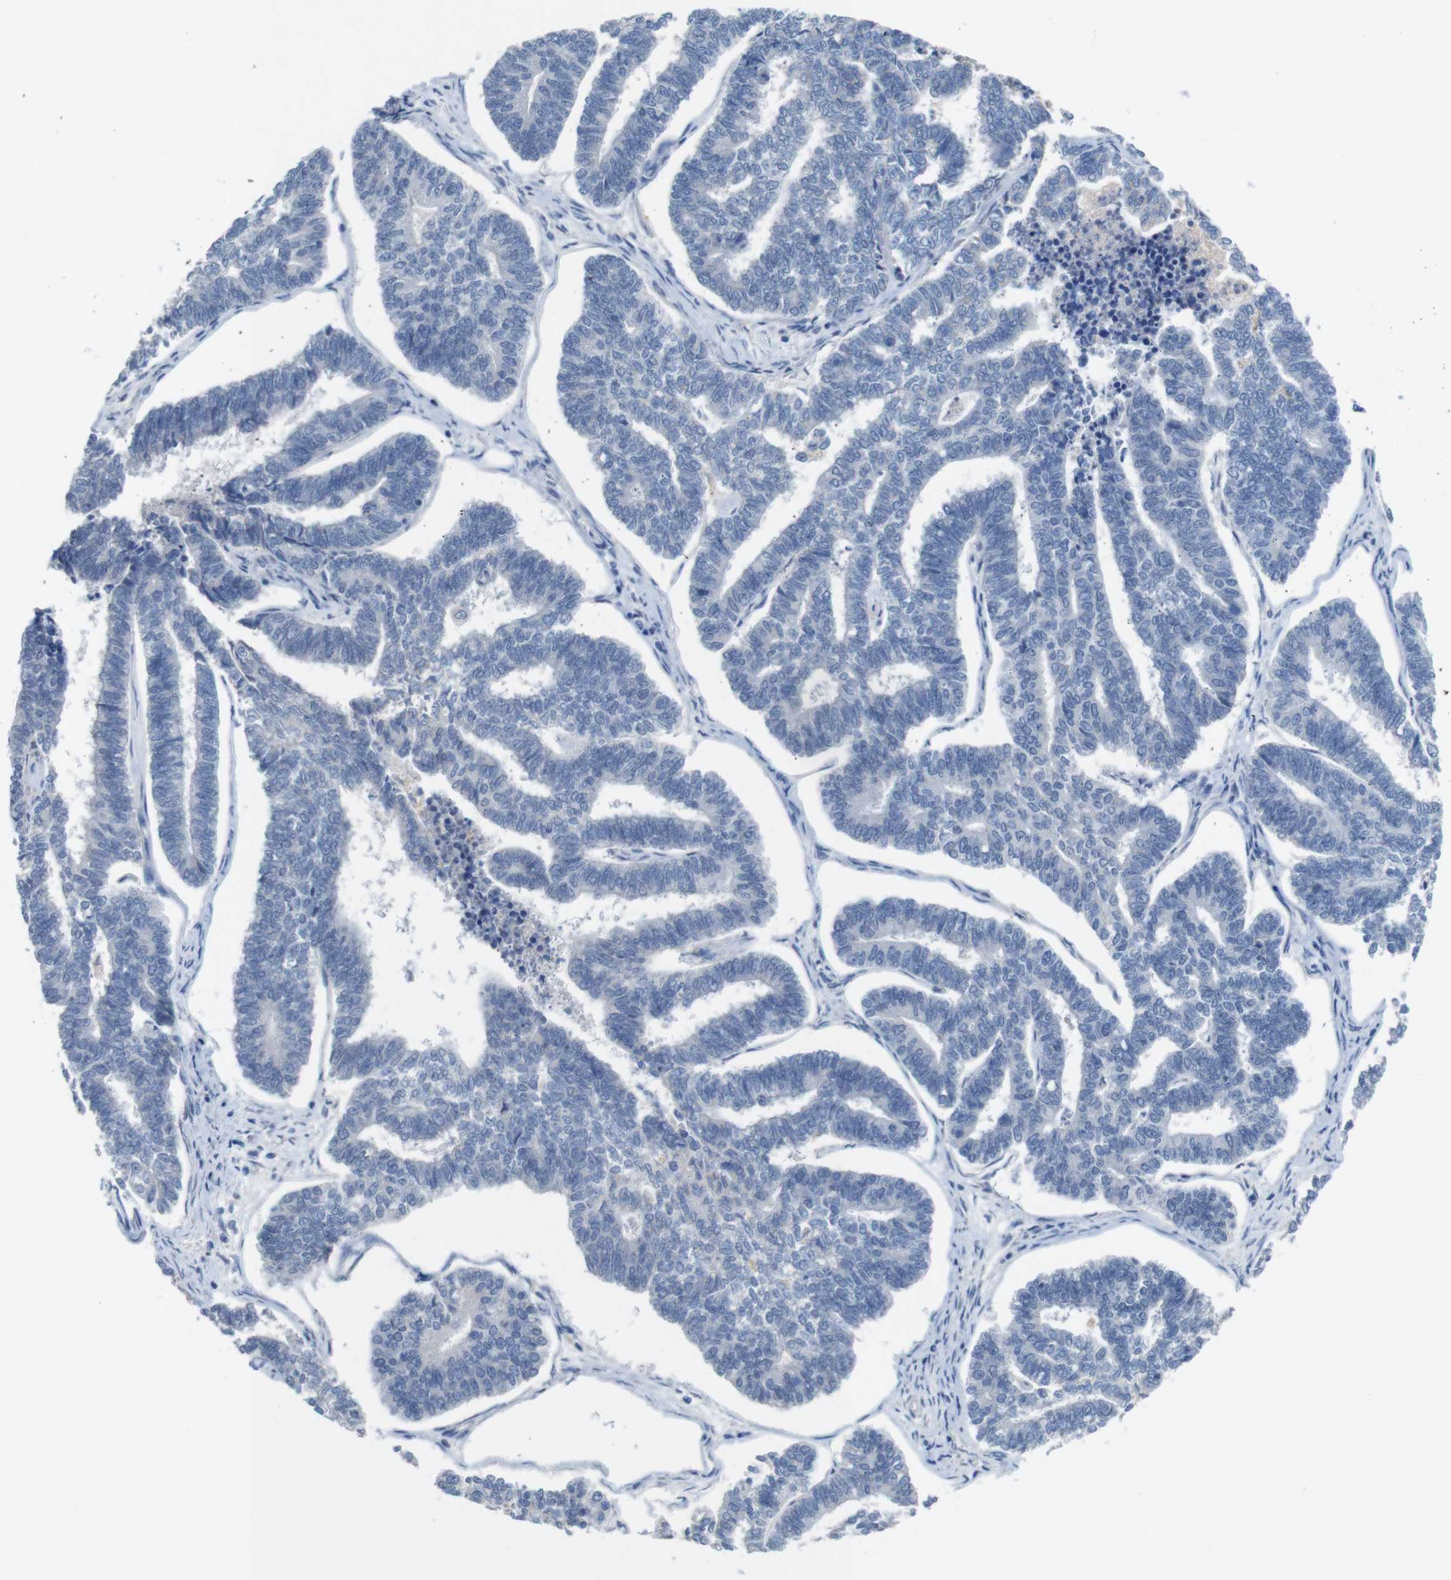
{"staining": {"intensity": "negative", "quantity": "none", "location": "none"}, "tissue": "endometrial cancer", "cell_type": "Tumor cells", "image_type": "cancer", "snomed": [{"axis": "morphology", "description": "Adenocarcinoma, NOS"}, {"axis": "topography", "description": "Endometrium"}], "caption": "High magnification brightfield microscopy of endometrial adenocarcinoma stained with DAB (brown) and counterstained with hematoxylin (blue): tumor cells show no significant staining. (Stains: DAB (3,3'-diaminobenzidine) immunohistochemistry (IHC) with hematoxylin counter stain, Microscopy: brightfield microscopy at high magnification).", "gene": "SLC2A8", "patient": {"sex": "female", "age": 70}}